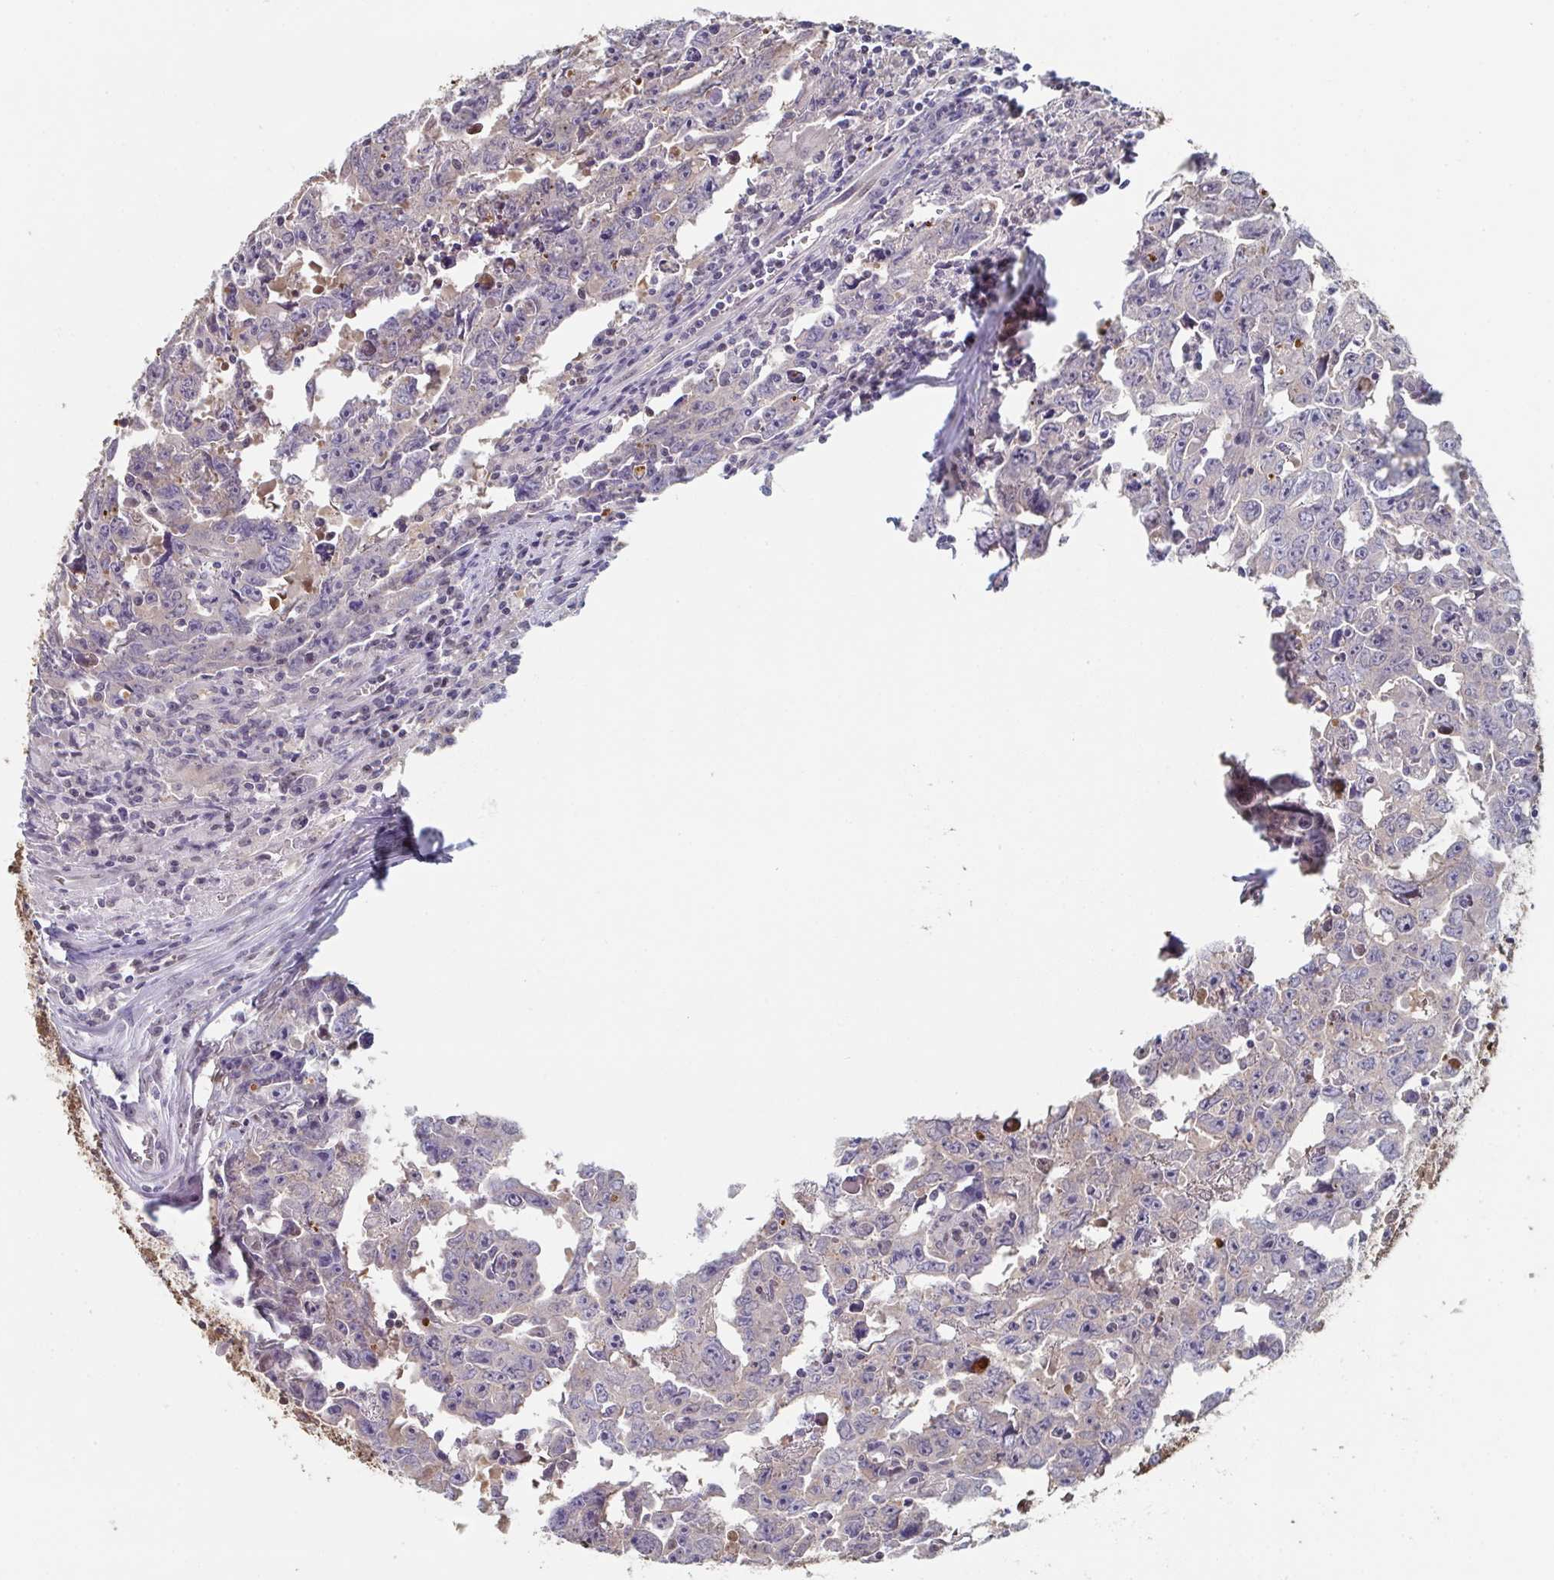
{"staining": {"intensity": "weak", "quantity": "<25%", "location": "cytoplasmic/membranous"}, "tissue": "testis cancer", "cell_type": "Tumor cells", "image_type": "cancer", "snomed": [{"axis": "morphology", "description": "Carcinoma, Embryonal, NOS"}, {"axis": "topography", "description": "Testis"}], "caption": "Human testis embryonal carcinoma stained for a protein using immunohistochemistry (IHC) shows no positivity in tumor cells.", "gene": "ACD", "patient": {"sex": "male", "age": 22}}